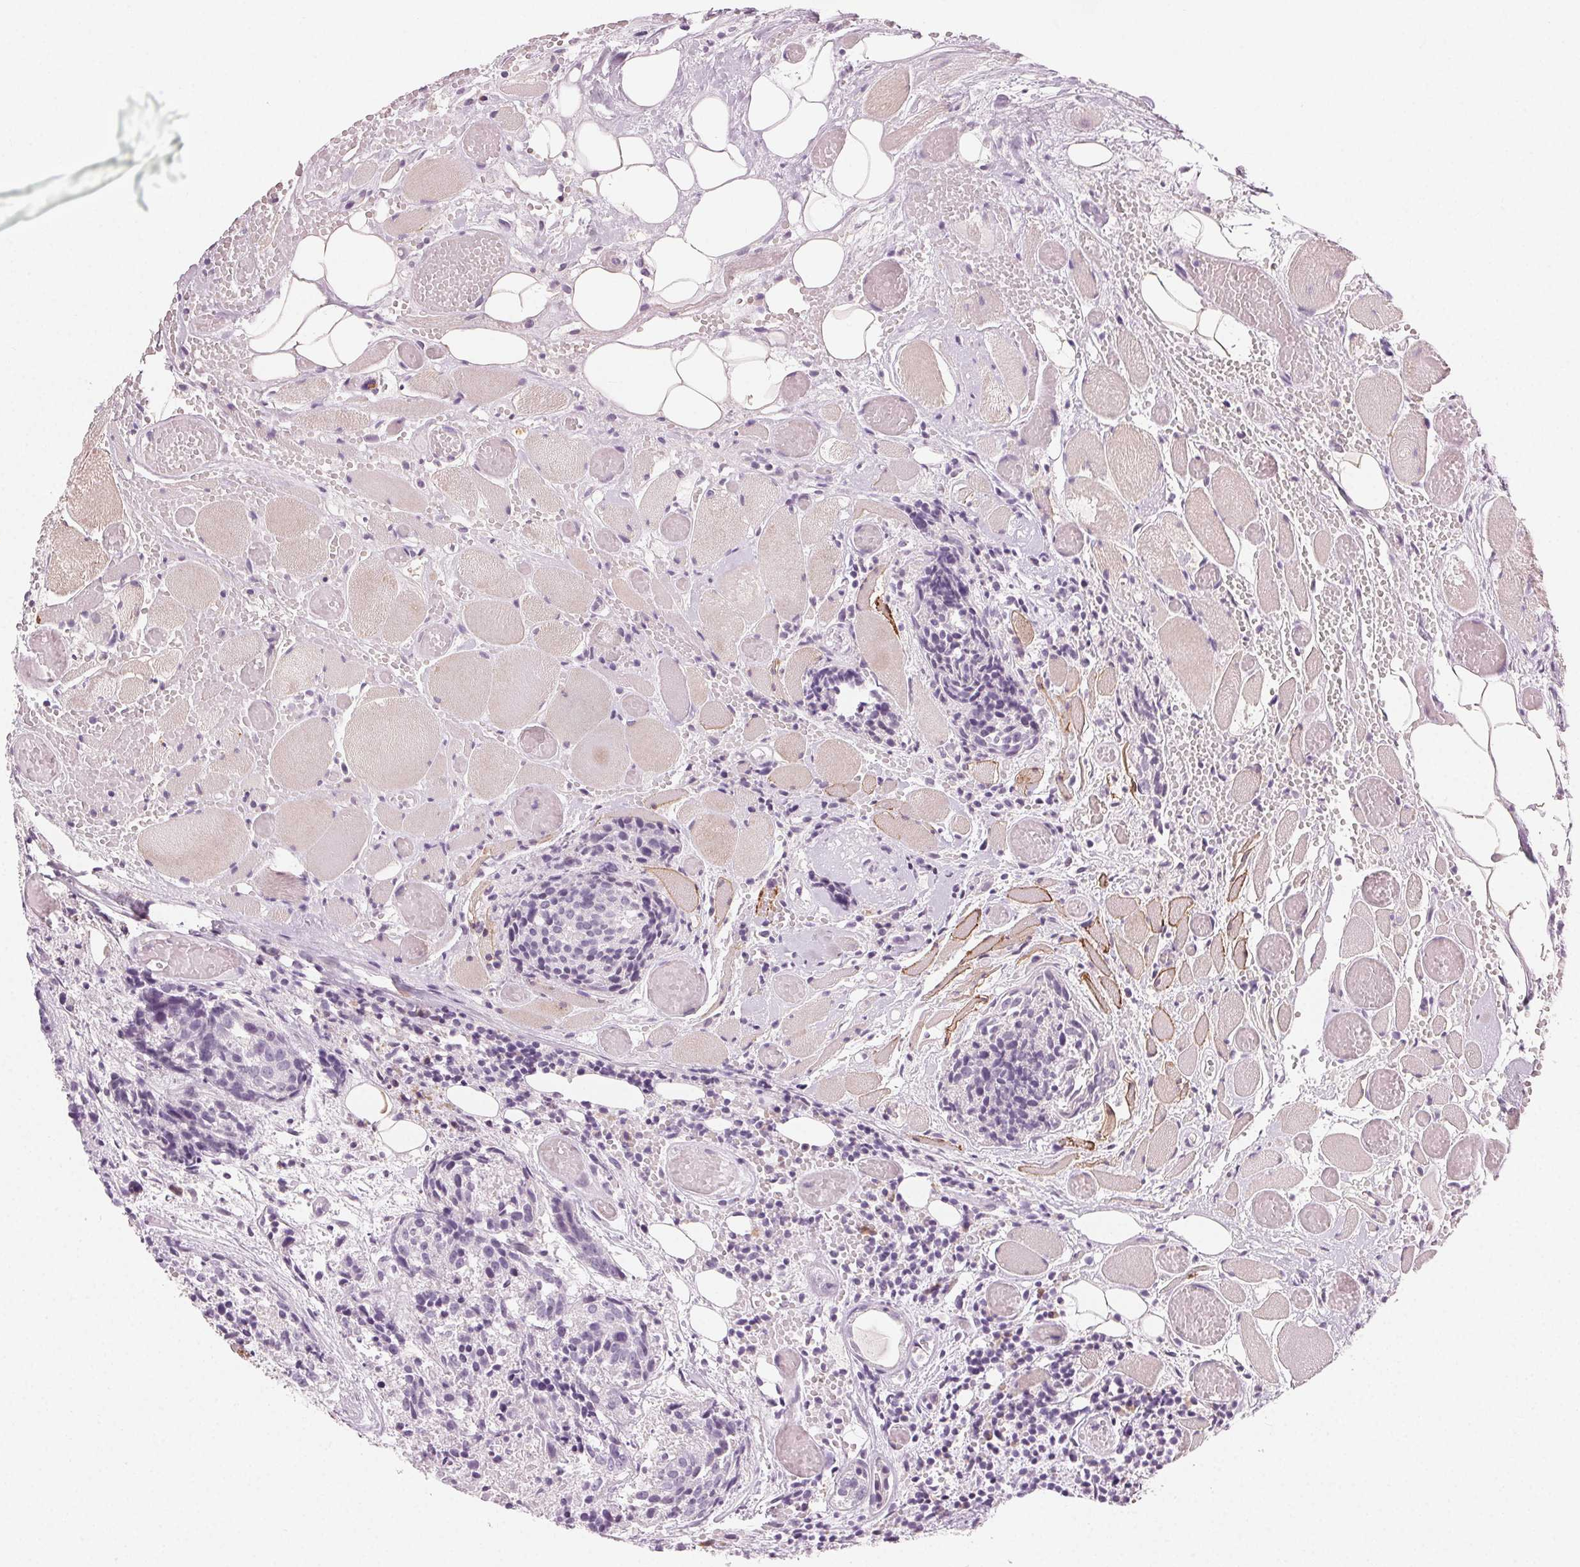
{"staining": {"intensity": "negative", "quantity": "none", "location": "none"}, "tissue": "head and neck cancer", "cell_type": "Tumor cells", "image_type": "cancer", "snomed": [{"axis": "morphology", "description": "Squamous cell carcinoma, NOS"}, {"axis": "topography", "description": "Oral tissue"}, {"axis": "topography", "description": "Head-Neck"}], "caption": "DAB immunohistochemical staining of squamous cell carcinoma (head and neck) shows no significant staining in tumor cells. (Stains: DAB IHC with hematoxylin counter stain, Microscopy: brightfield microscopy at high magnification).", "gene": "HSF5", "patient": {"sex": "male", "age": 64}}